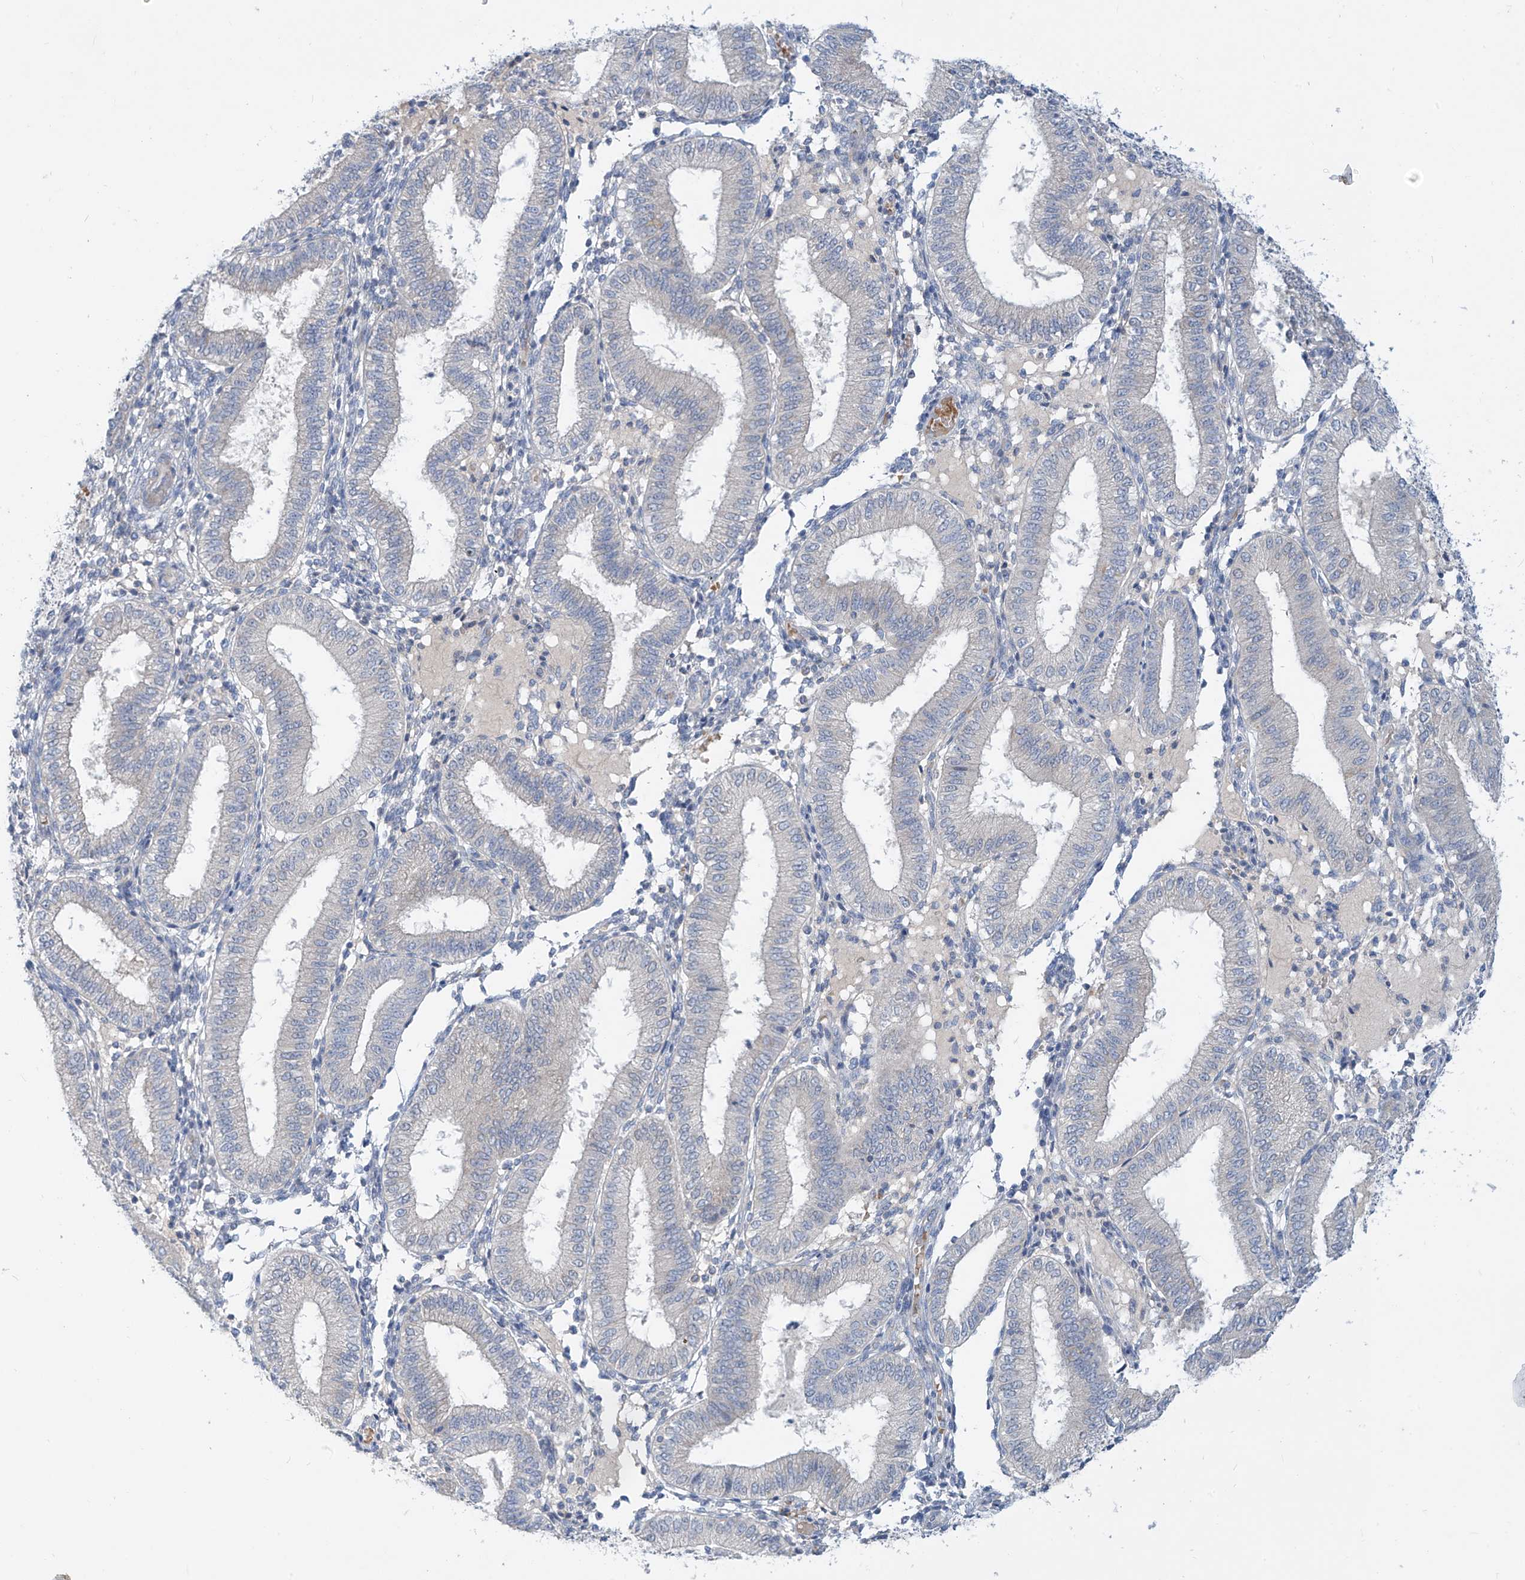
{"staining": {"intensity": "negative", "quantity": "none", "location": "none"}, "tissue": "endometrium", "cell_type": "Cells in endometrial stroma", "image_type": "normal", "snomed": [{"axis": "morphology", "description": "Normal tissue, NOS"}, {"axis": "topography", "description": "Endometrium"}], "caption": "An image of endometrium stained for a protein shows no brown staining in cells in endometrial stroma.", "gene": "DGKQ", "patient": {"sex": "female", "age": 39}}